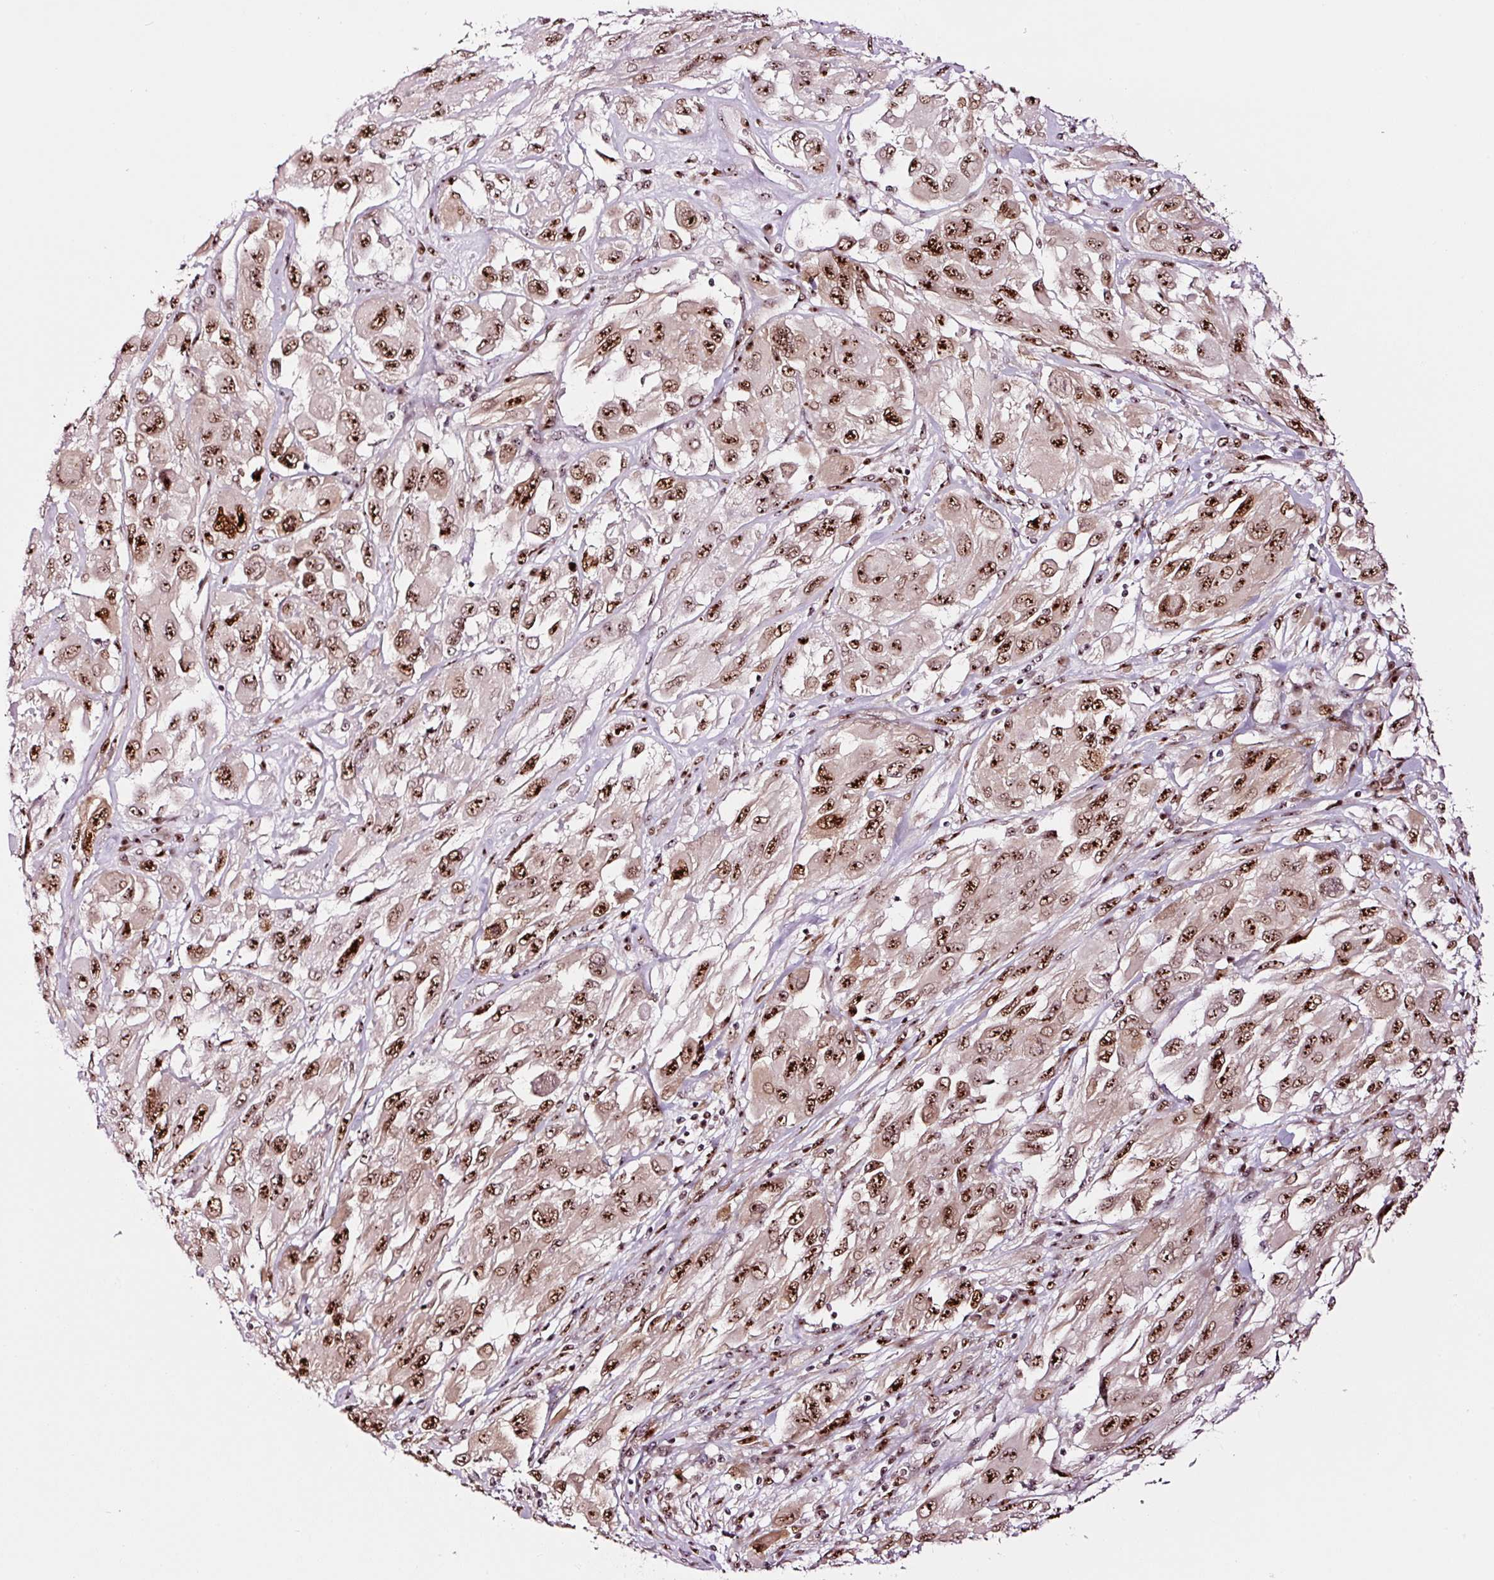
{"staining": {"intensity": "strong", "quantity": ">75%", "location": "nuclear"}, "tissue": "melanoma", "cell_type": "Tumor cells", "image_type": "cancer", "snomed": [{"axis": "morphology", "description": "Malignant melanoma, NOS"}, {"axis": "topography", "description": "Skin"}], "caption": "The histopathology image reveals staining of malignant melanoma, revealing strong nuclear protein expression (brown color) within tumor cells.", "gene": "GNL3", "patient": {"sex": "female", "age": 91}}